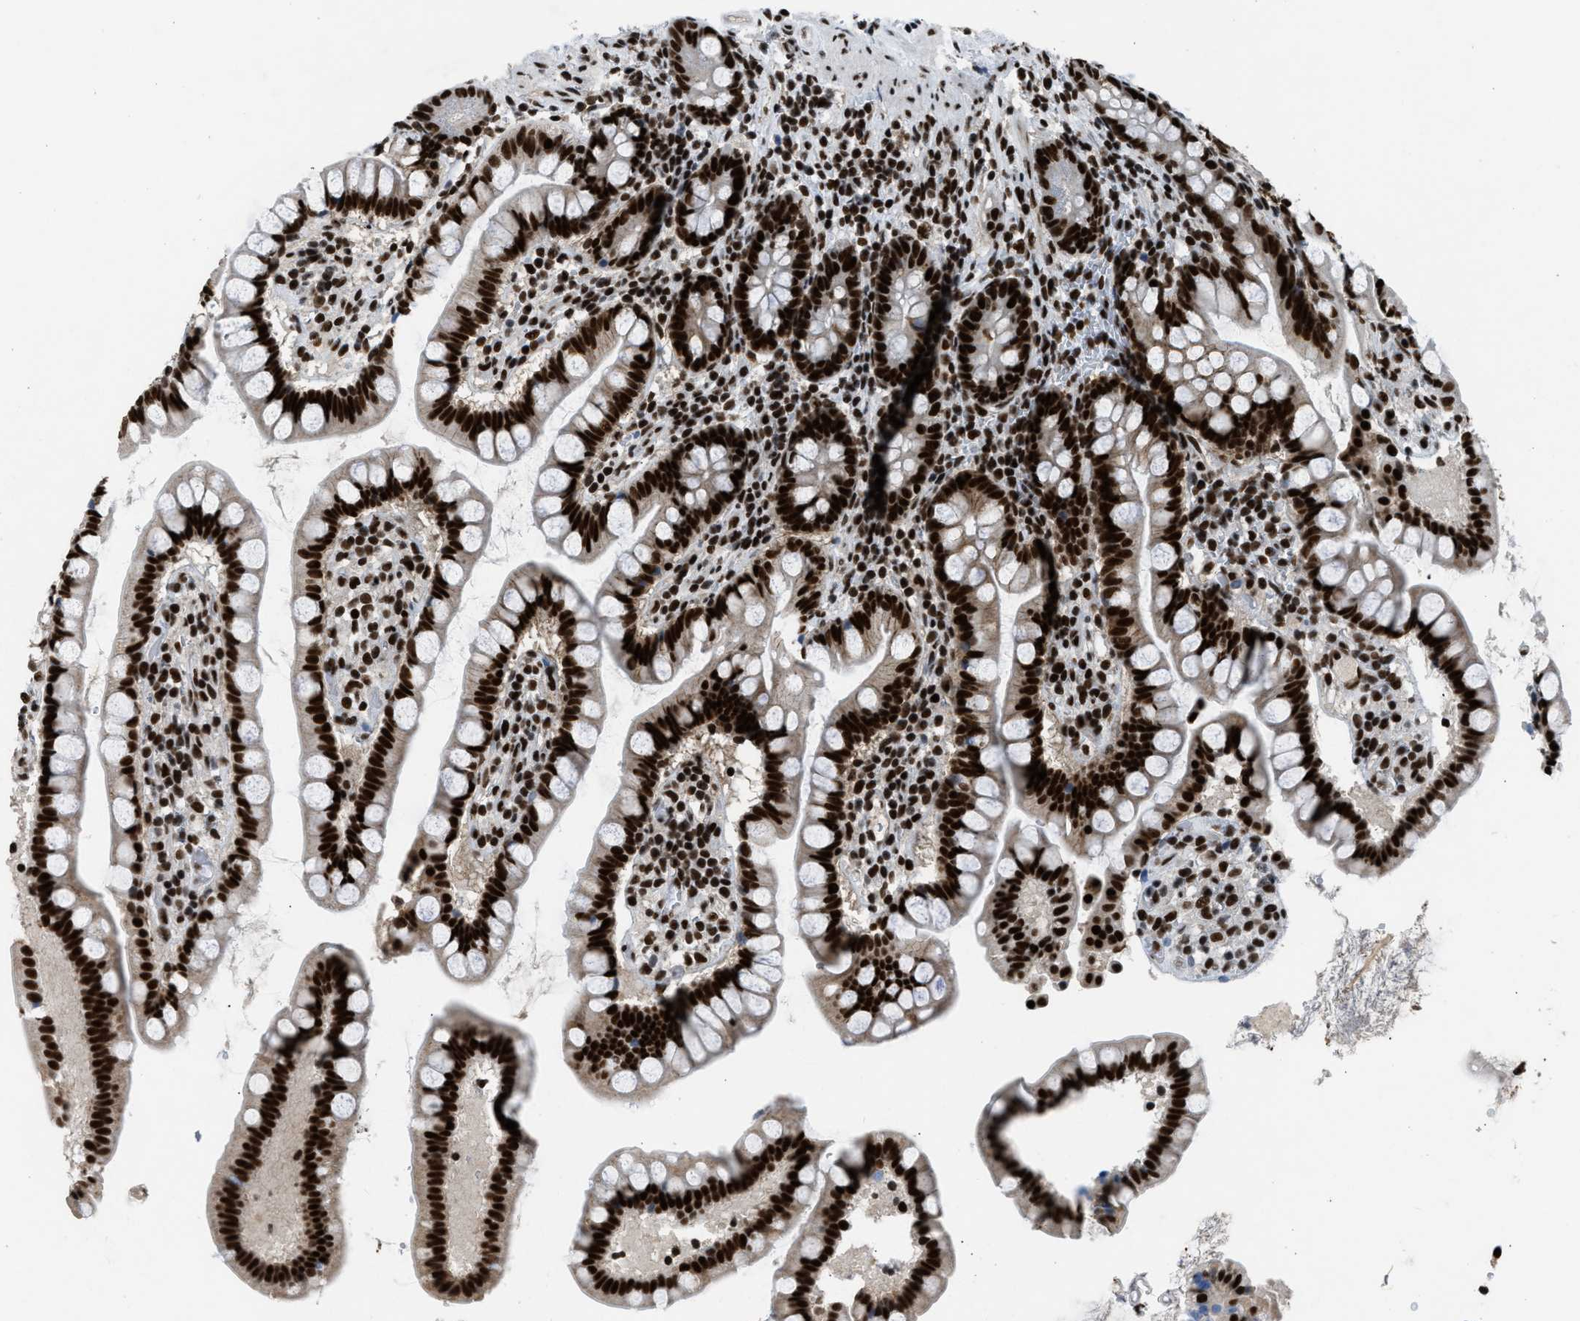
{"staining": {"intensity": "strong", "quantity": ">75%", "location": "nuclear"}, "tissue": "small intestine", "cell_type": "Glandular cells", "image_type": "normal", "snomed": [{"axis": "morphology", "description": "Normal tissue, NOS"}, {"axis": "topography", "description": "Small intestine"}], "caption": "This is a histology image of immunohistochemistry staining of normal small intestine, which shows strong positivity in the nuclear of glandular cells.", "gene": "SCAF4", "patient": {"sex": "female", "age": 84}}